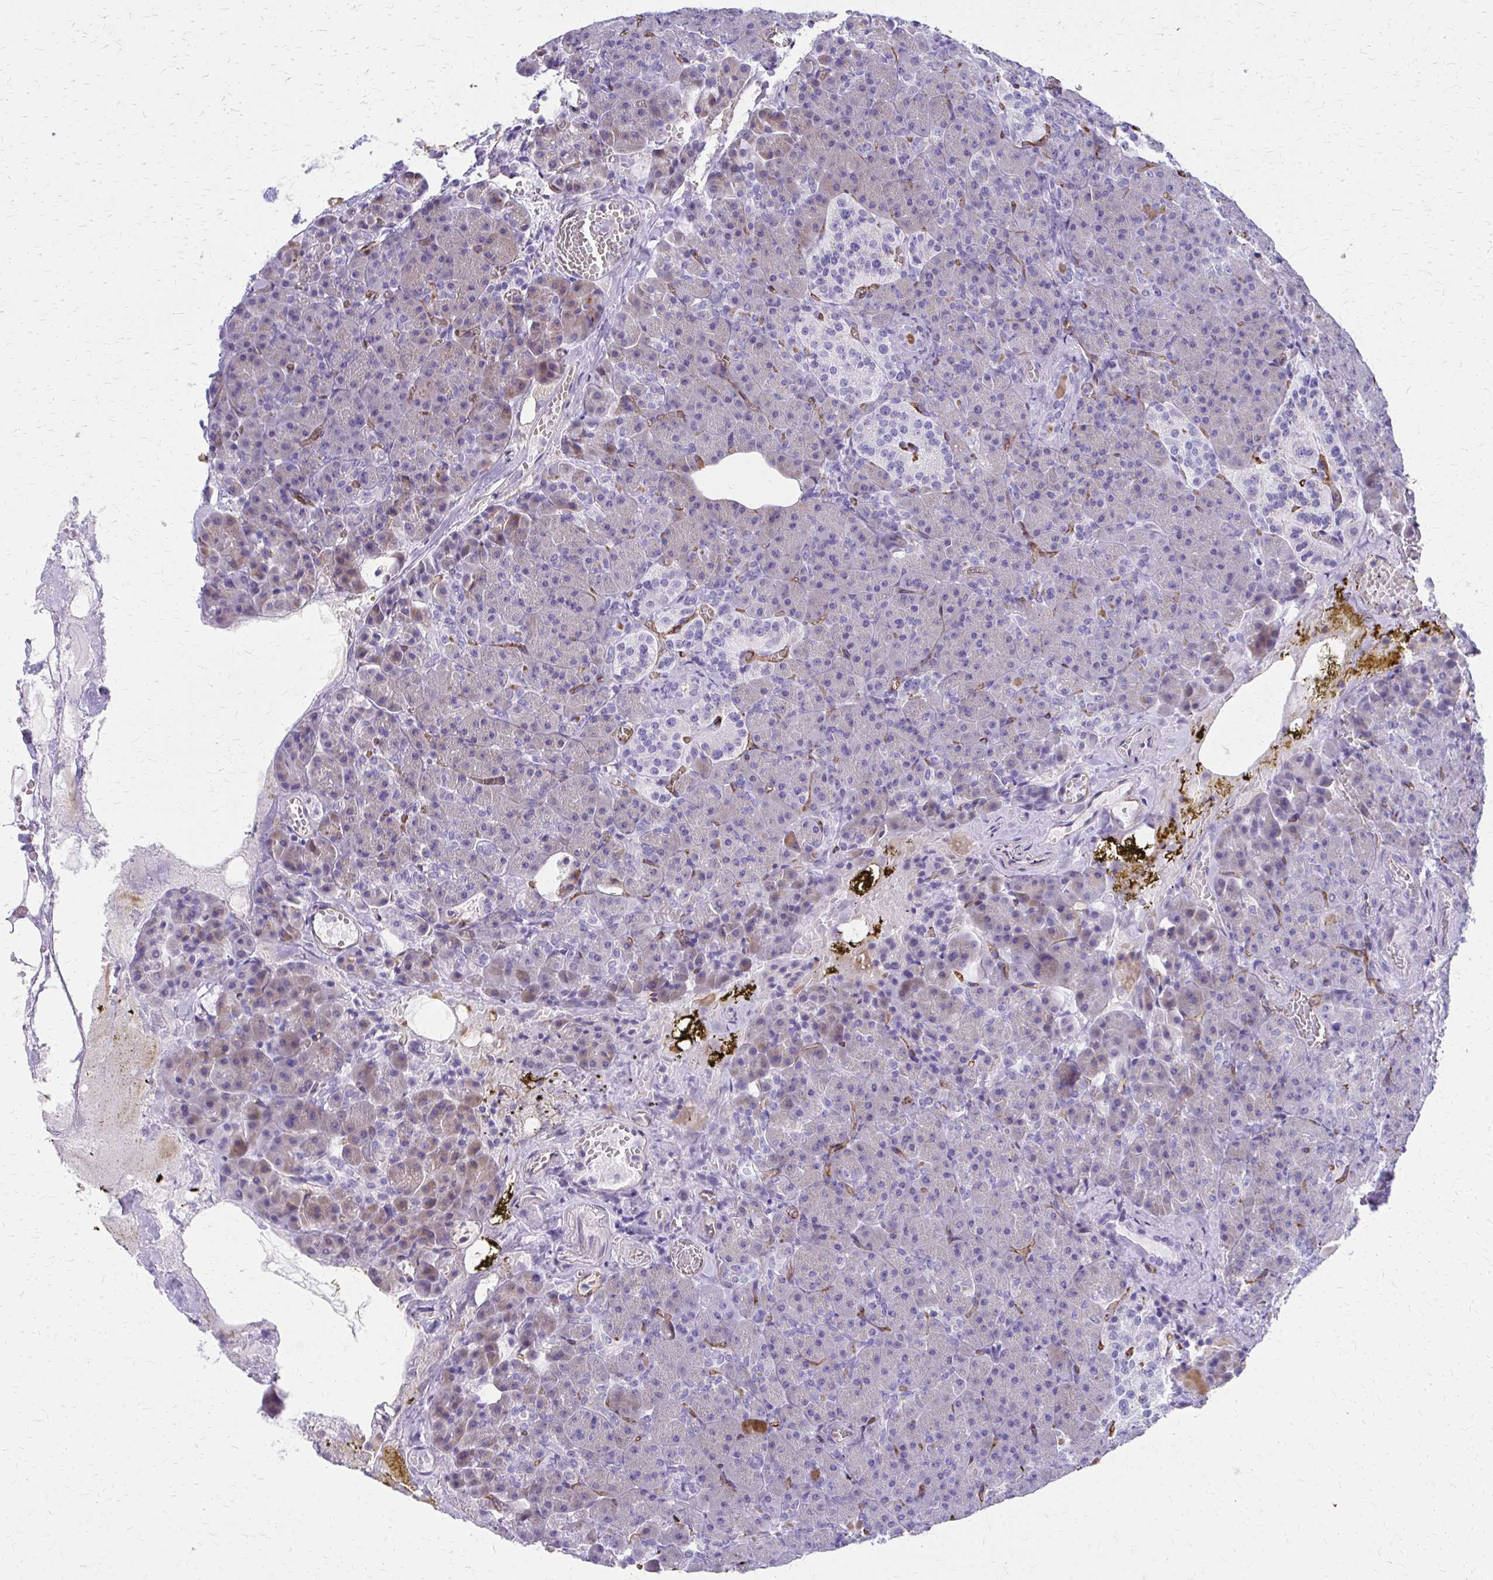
{"staining": {"intensity": "weak", "quantity": "<25%", "location": "cytoplasmic/membranous"}, "tissue": "pancreas", "cell_type": "Exocrine glandular cells", "image_type": "normal", "snomed": [{"axis": "morphology", "description": "Normal tissue, NOS"}, {"axis": "topography", "description": "Pancreas"}], "caption": "An IHC histopathology image of benign pancreas is shown. There is no staining in exocrine glandular cells of pancreas. Nuclei are stained in blue.", "gene": "TPSG1", "patient": {"sex": "female", "age": 74}}